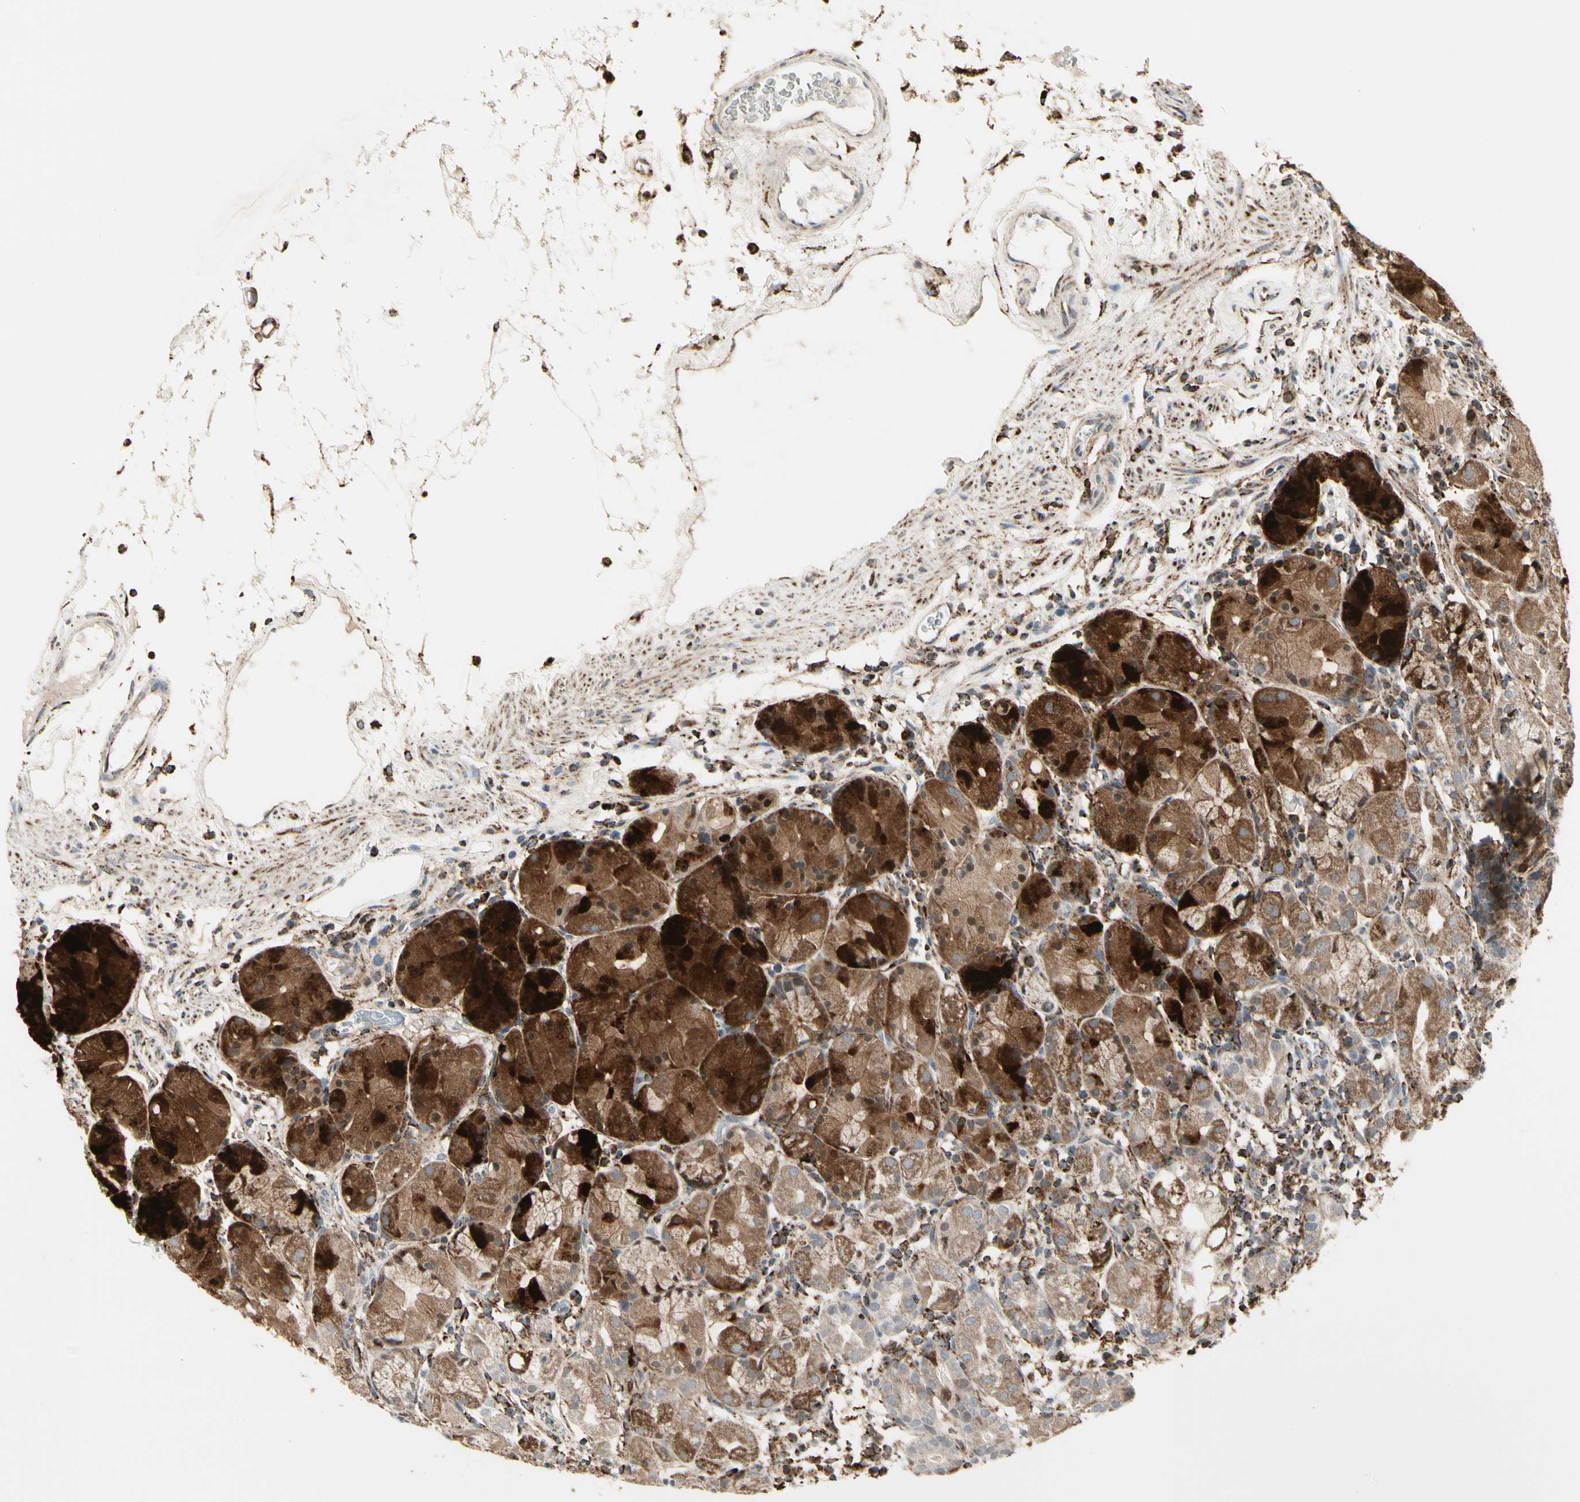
{"staining": {"intensity": "strong", "quantity": "25%-75%", "location": "cytoplasmic/membranous"}, "tissue": "stomach", "cell_type": "Glandular cells", "image_type": "normal", "snomed": [{"axis": "morphology", "description": "Normal tissue, NOS"}, {"axis": "topography", "description": "Stomach"}, {"axis": "topography", "description": "Stomach, lower"}], "caption": "Strong cytoplasmic/membranous staining for a protein is appreciated in about 25%-75% of glandular cells of unremarkable stomach using immunohistochemistry.", "gene": "TMEM176A", "patient": {"sex": "female", "age": 75}}